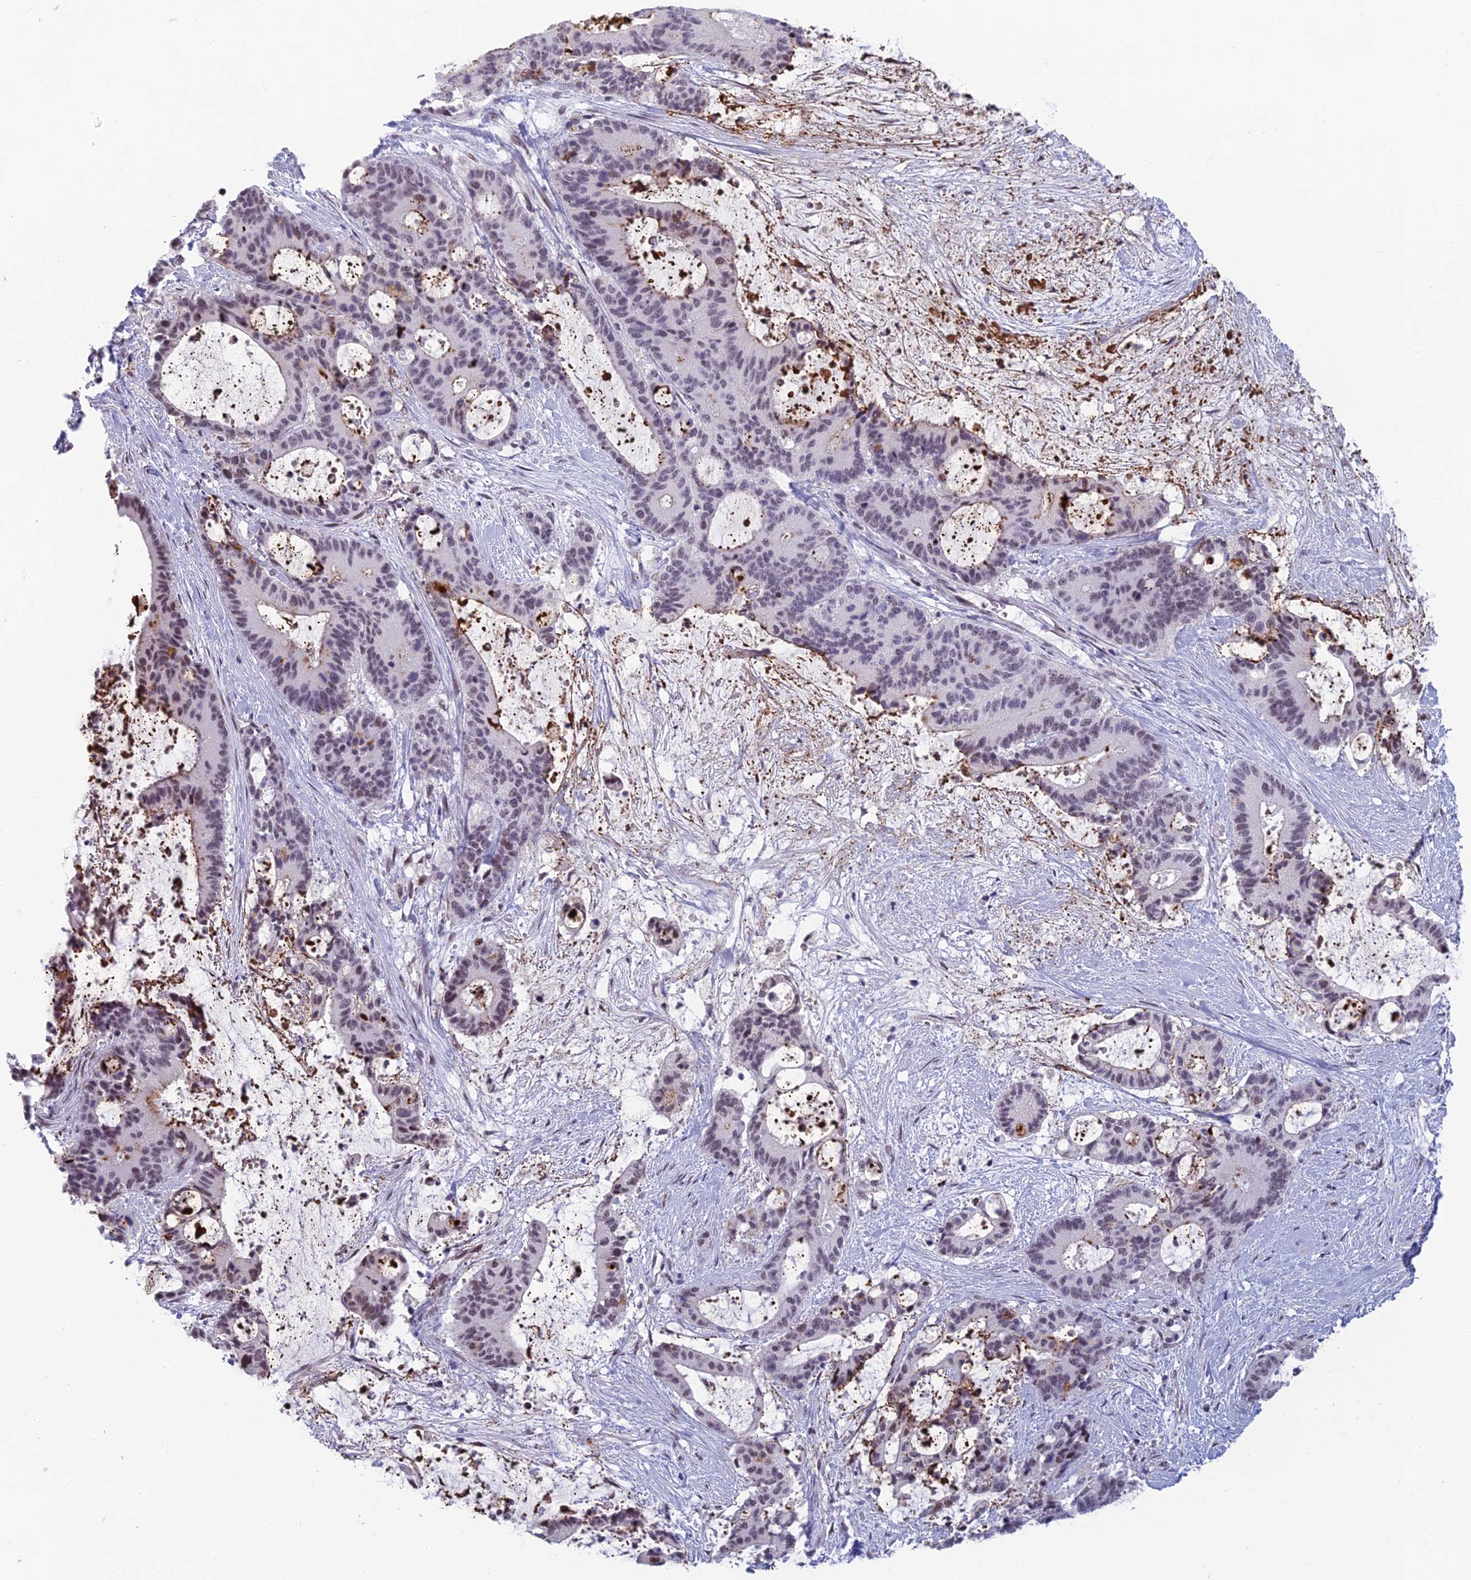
{"staining": {"intensity": "weak", "quantity": "<25%", "location": "nuclear"}, "tissue": "liver cancer", "cell_type": "Tumor cells", "image_type": "cancer", "snomed": [{"axis": "morphology", "description": "Normal tissue, NOS"}, {"axis": "morphology", "description": "Cholangiocarcinoma"}, {"axis": "topography", "description": "Liver"}, {"axis": "topography", "description": "Peripheral nerve tissue"}], "caption": "The histopathology image displays no staining of tumor cells in liver cancer.", "gene": "RGS17", "patient": {"sex": "female", "age": 73}}